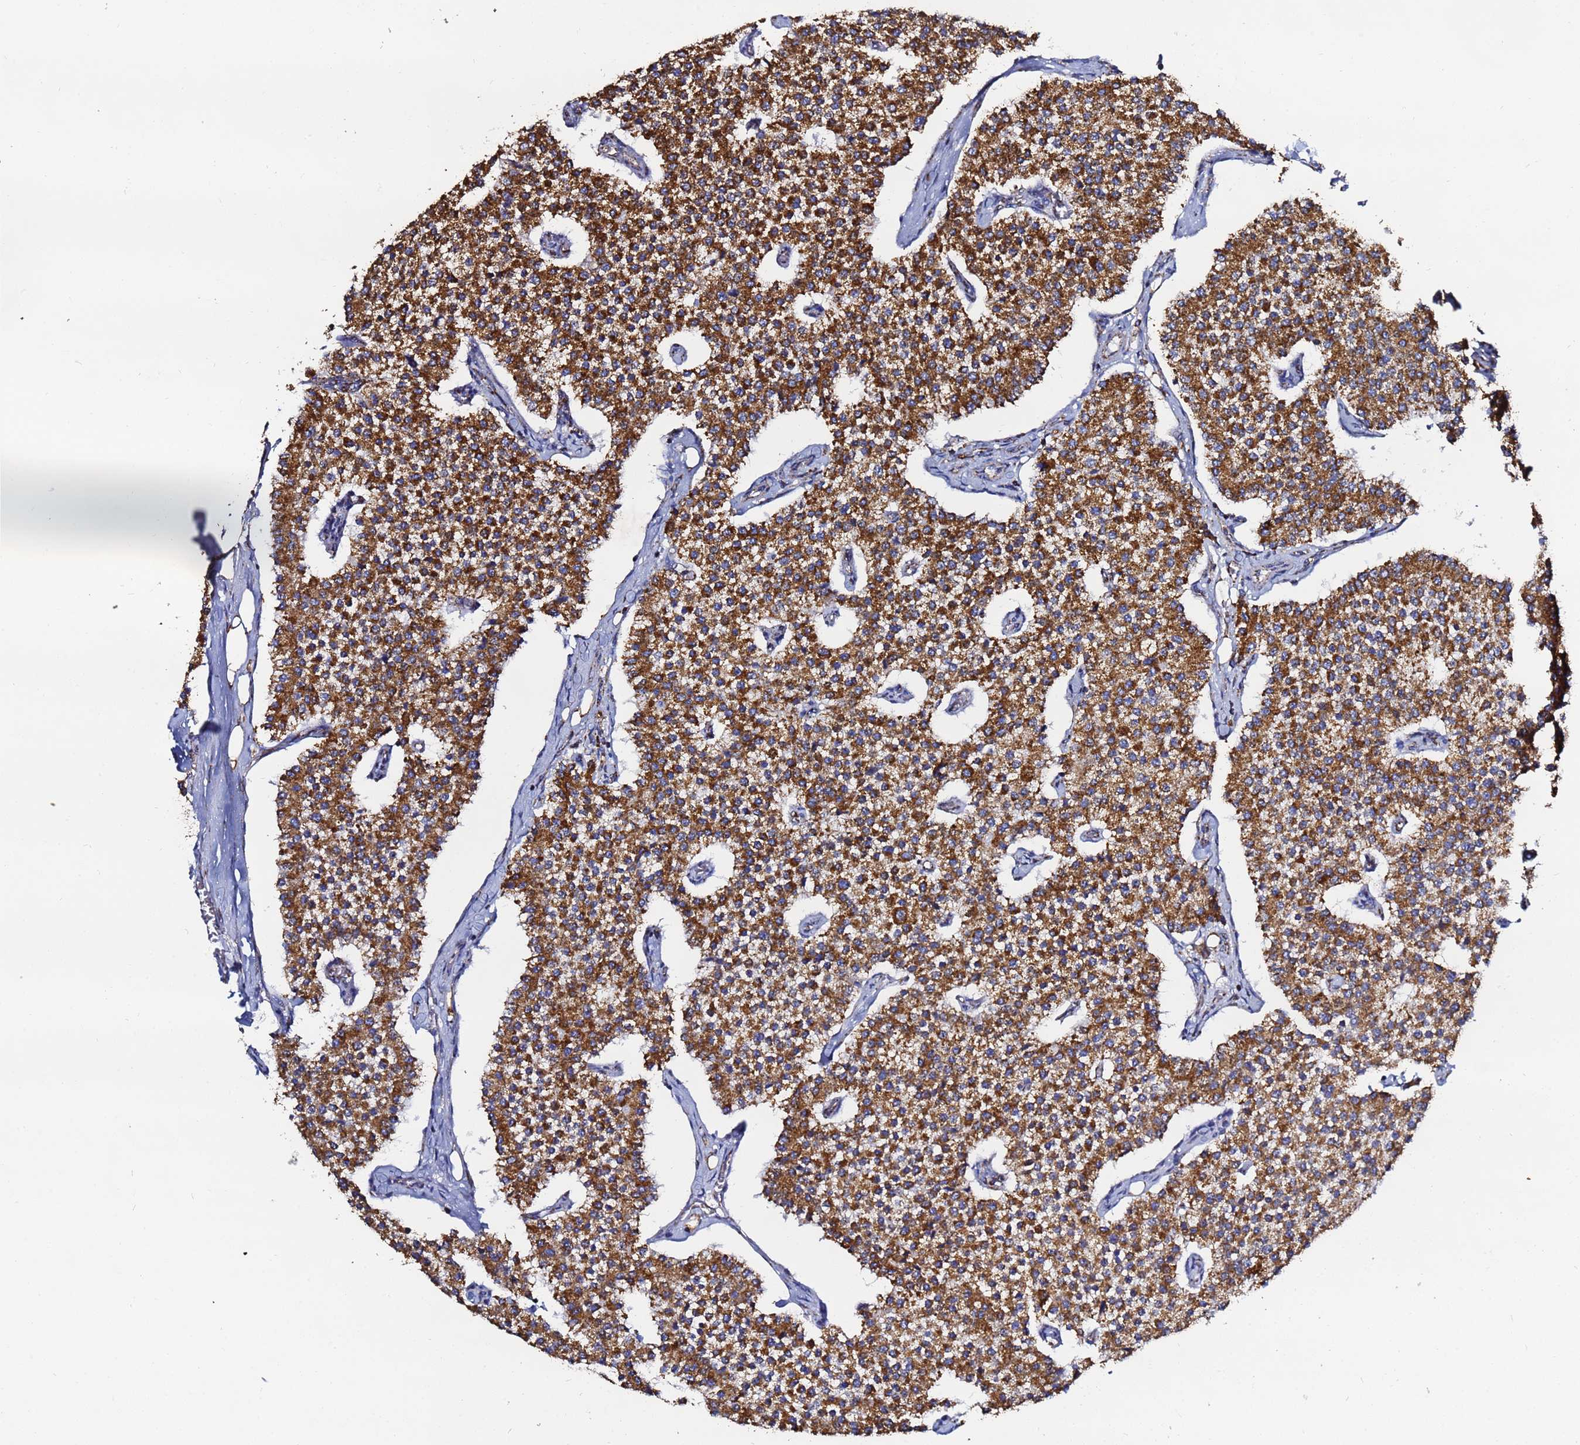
{"staining": {"intensity": "strong", "quantity": ">75%", "location": "cytoplasmic/membranous"}, "tissue": "carcinoid", "cell_type": "Tumor cells", "image_type": "cancer", "snomed": [{"axis": "morphology", "description": "Carcinoid, malignant, NOS"}, {"axis": "topography", "description": "Colon"}], "caption": "Immunohistochemistry image of human carcinoid (malignant) stained for a protein (brown), which reveals high levels of strong cytoplasmic/membranous expression in about >75% of tumor cells.", "gene": "PHB2", "patient": {"sex": "female", "age": 52}}